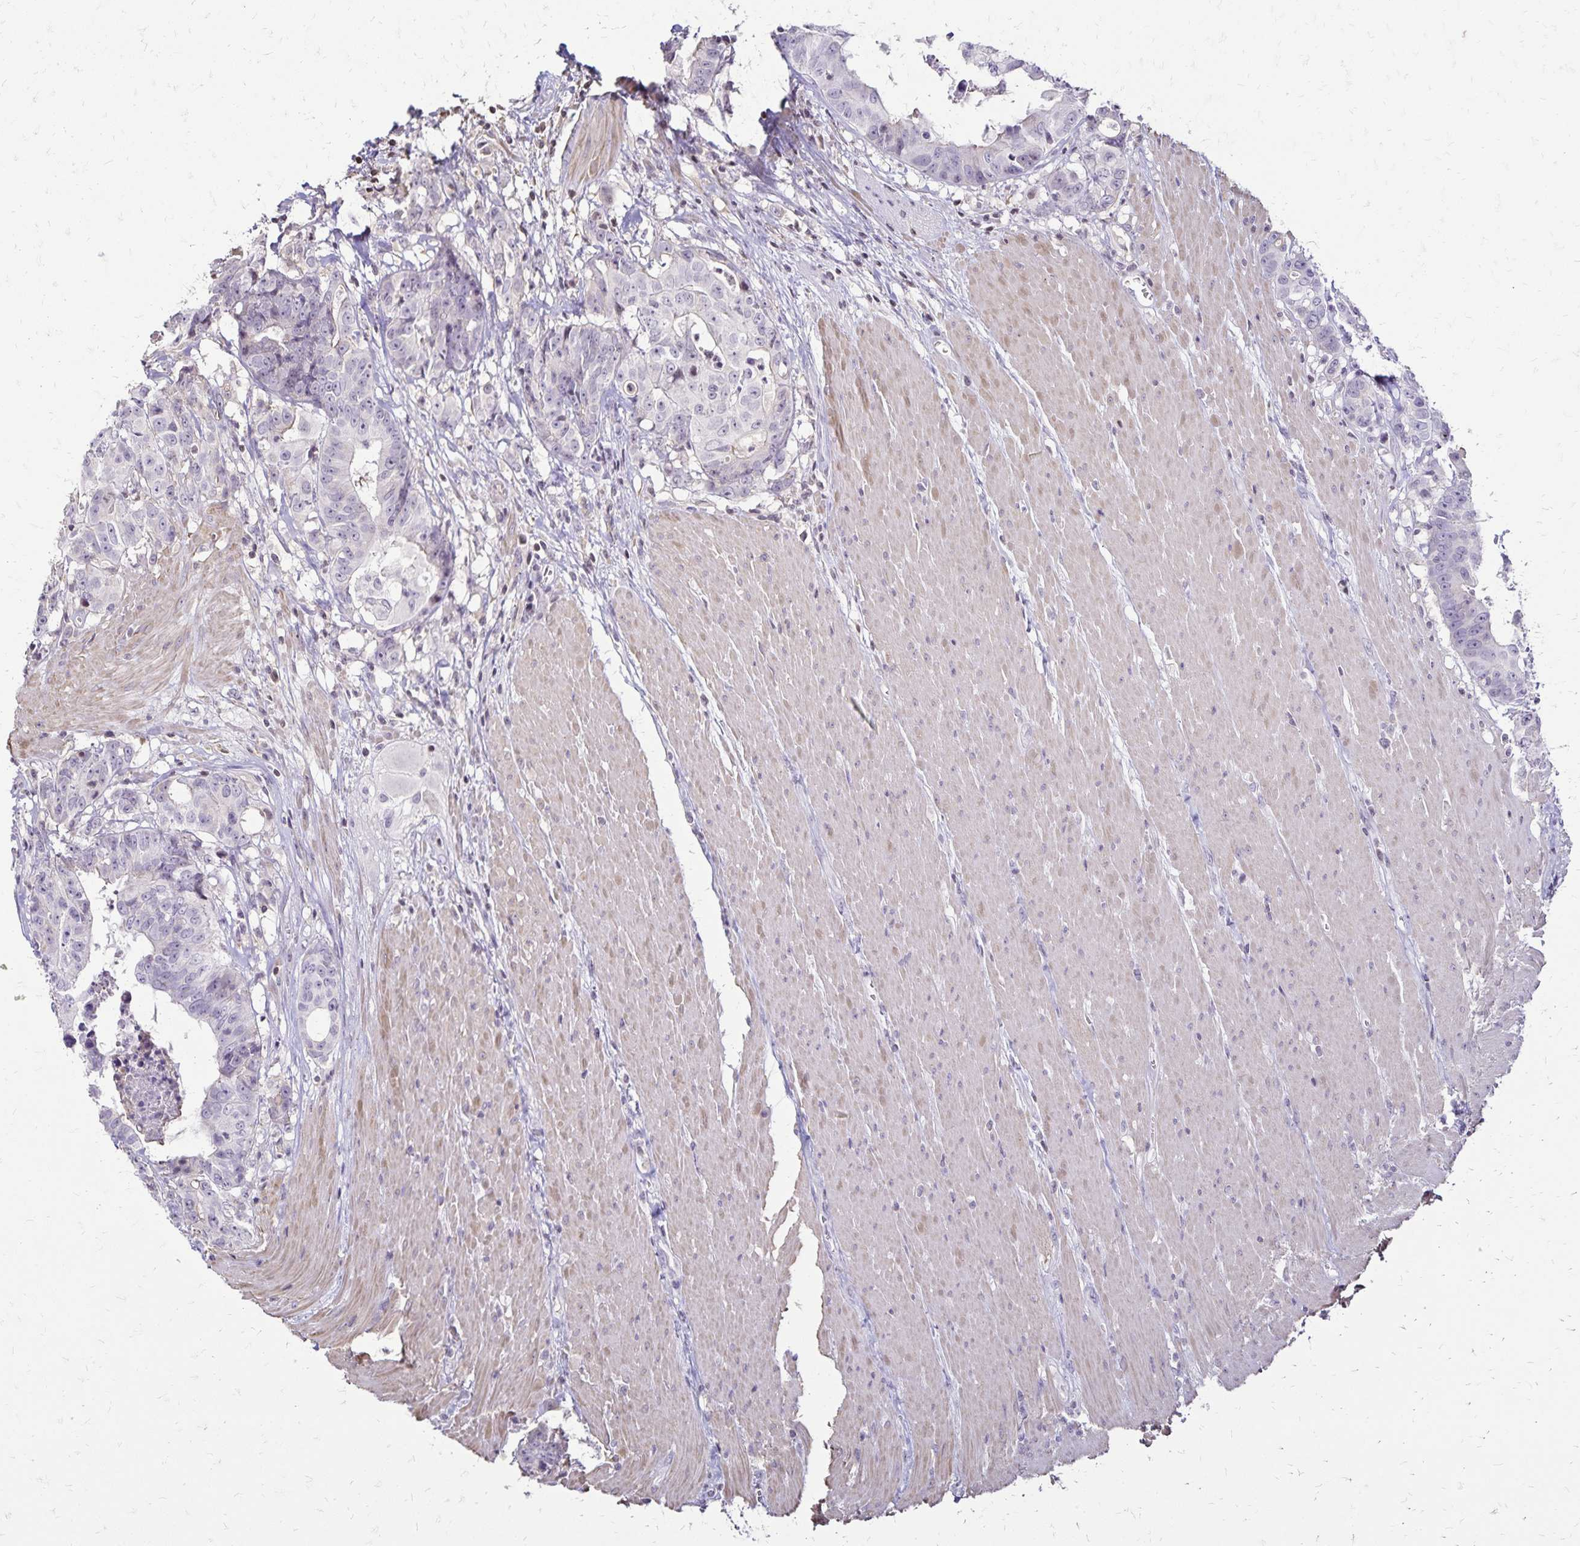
{"staining": {"intensity": "negative", "quantity": "none", "location": "none"}, "tissue": "colorectal cancer", "cell_type": "Tumor cells", "image_type": "cancer", "snomed": [{"axis": "morphology", "description": "Adenocarcinoma, NOS"}, {"axis": "topography", "description": "Rectum"}], "caption": "Immunohistochemical staining of adenocarcinoma (colorectal) reveals no significant positivity in tumor cells.", "gene": "KISS1", "patient": {"sex": "female", "age": 62}}